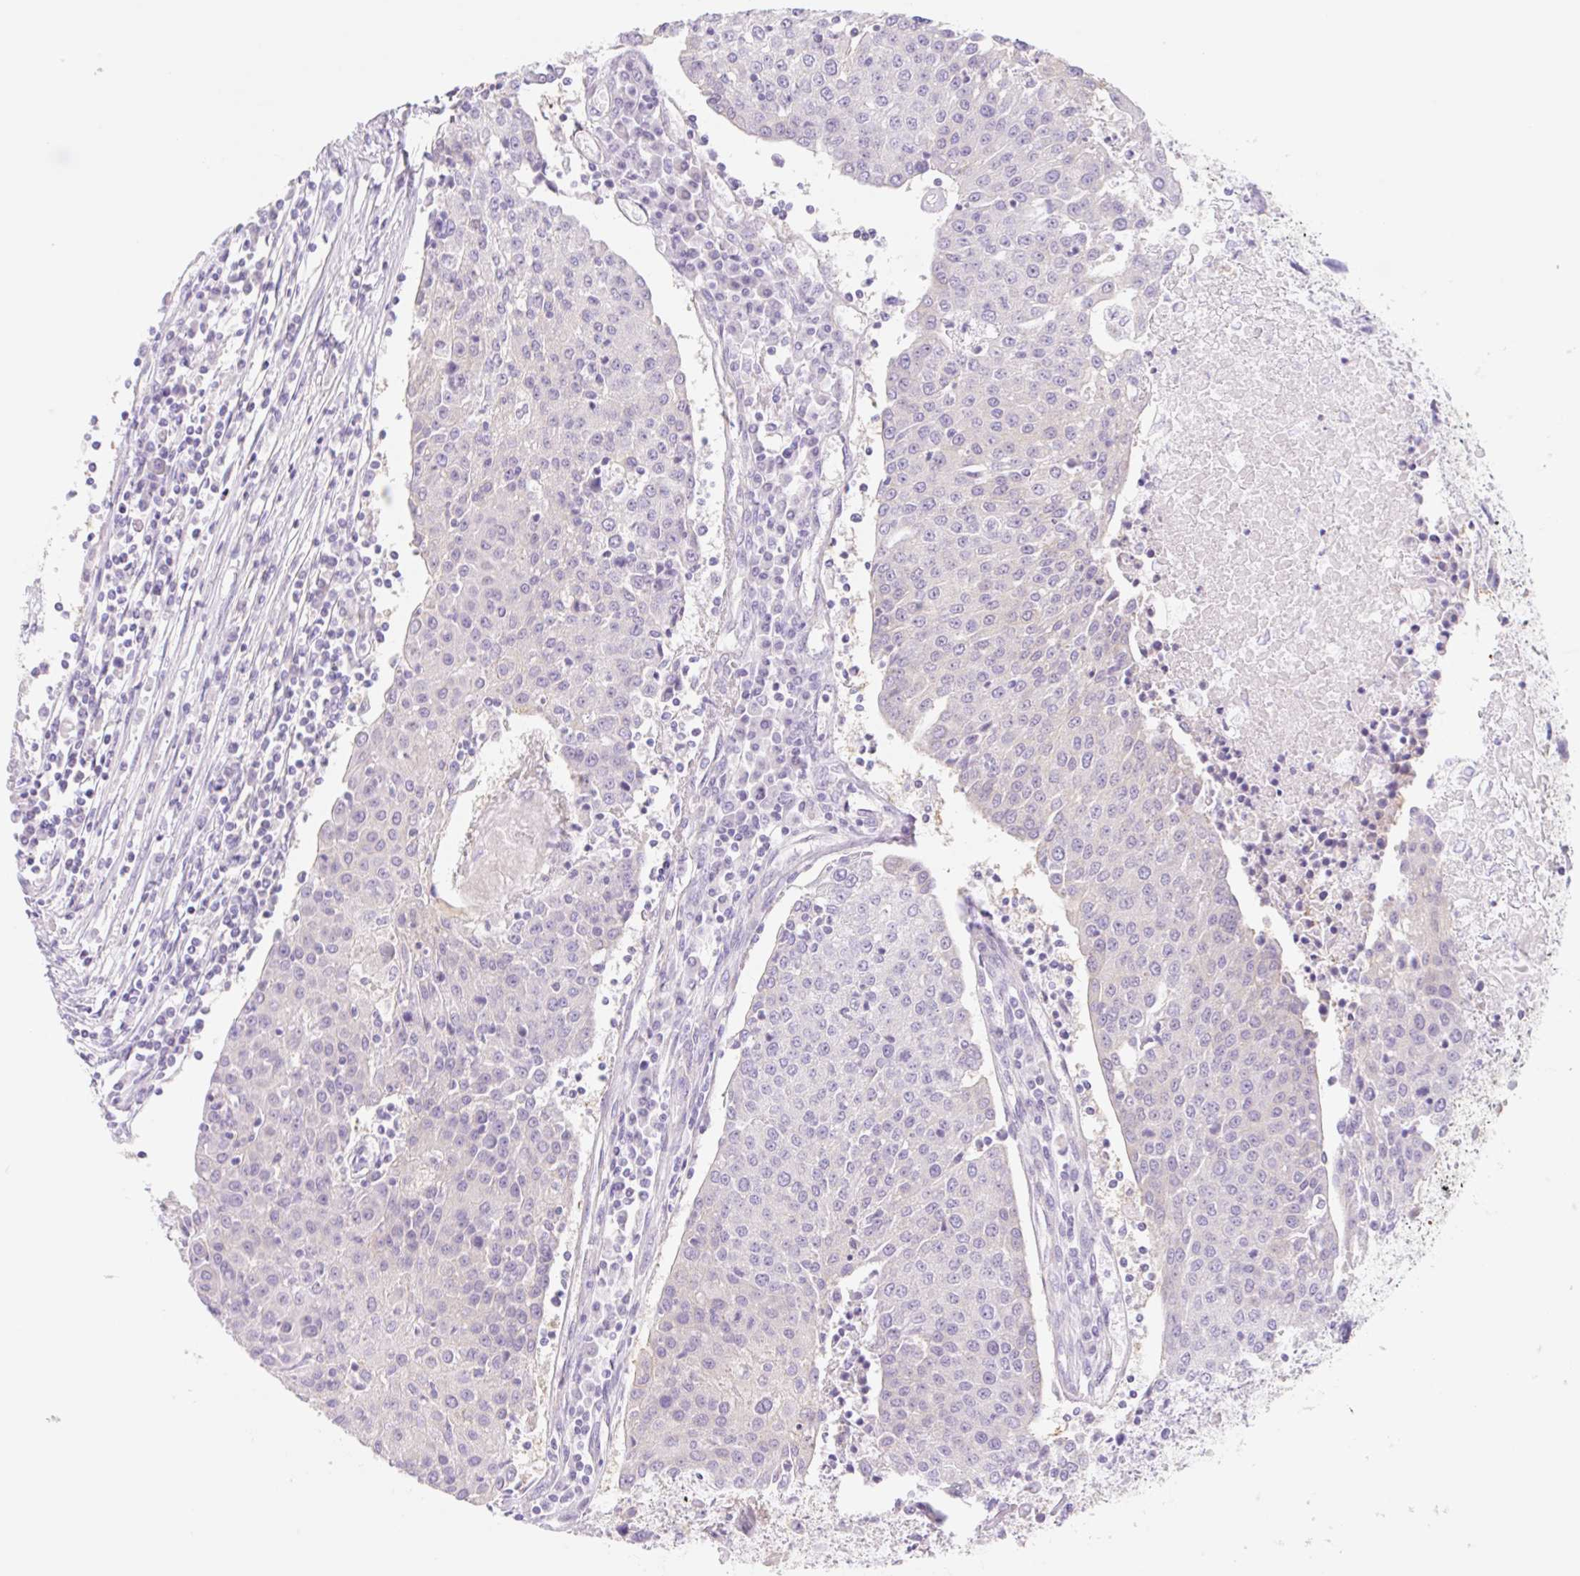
{"staining": {"intensity": "negative", "quantity": "none", "location": "none"}, "tissue": "urothelial cancer", "cell_type": "Tumor cells", "image_type": "cancer", "snomed": [{"axis": "morphology", "description": "Urothelial carcinoma, High grade"}, {"axis": "topography", "description": "Urinary bladder"}], "caption": "Urothelial cancer was stained to show a protein in brown. There is no significant expression in tumor cells.", "gene": "LYVE1", "patient": {"sex": "female", "age": 85}}